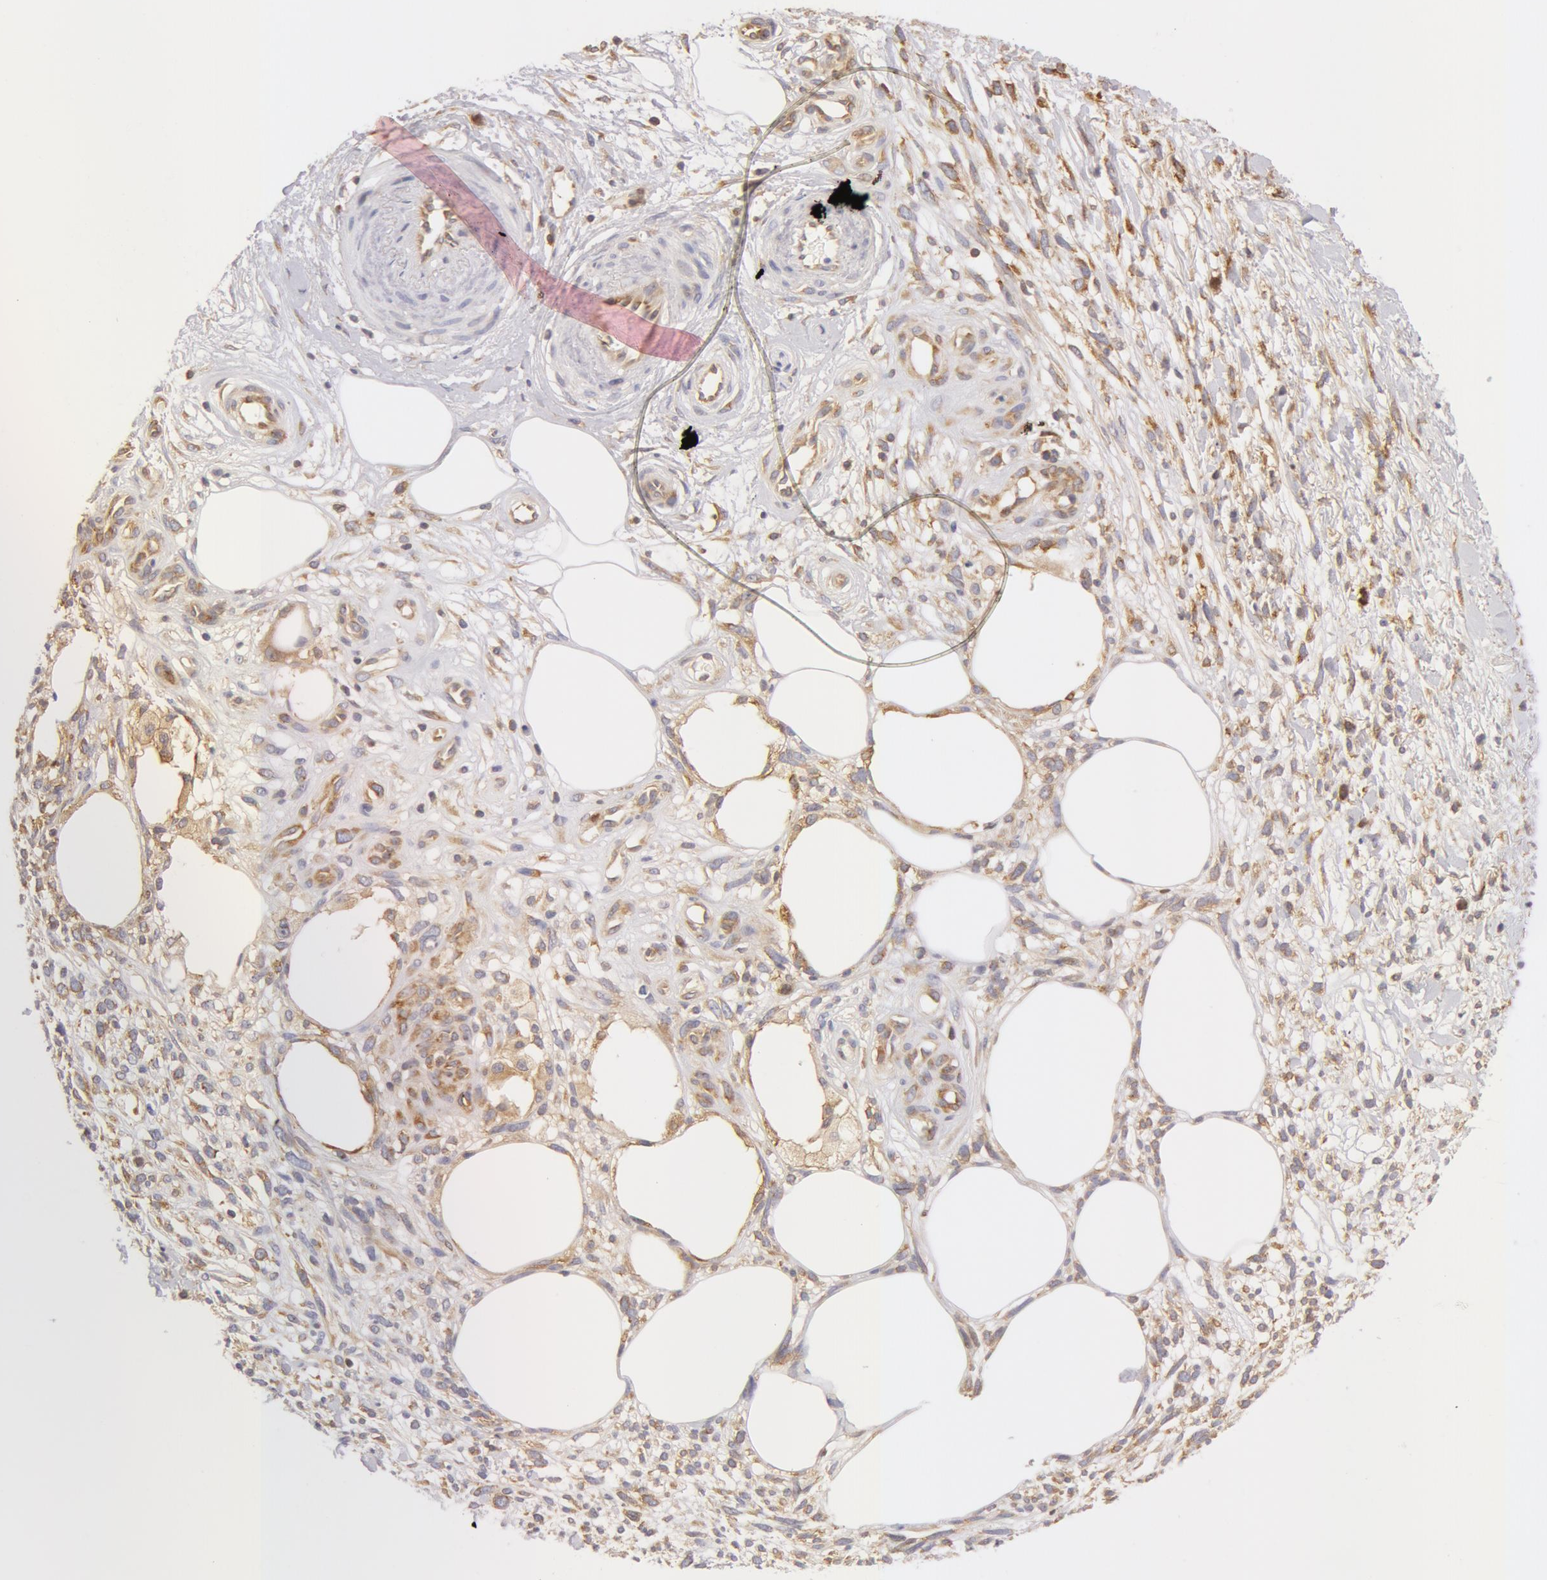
{"staining": {"intensity": "weak", "quantity": "<25%", "location": "cytoplasmic/membranous"}, "tissue": "melanoma", "cell_type": "Tumor cells", "image_type": "cancer", "snomed": [{"axis": "morphology", "description": "Malignant melanoma, NOS"}, {"axis": "topography", "description": "Skin"}], "caption": "A high-resolution image shows immunohistochemistry (IHC) staining of malignant melanoma, which displays no significant staining in tumor cells. The staining is performed using DAB brown chromogen with nuclei counter-stained in using hematoxylin.", "gene": "DDX3Y", "patient": {"sex": "female", "age": 85}}